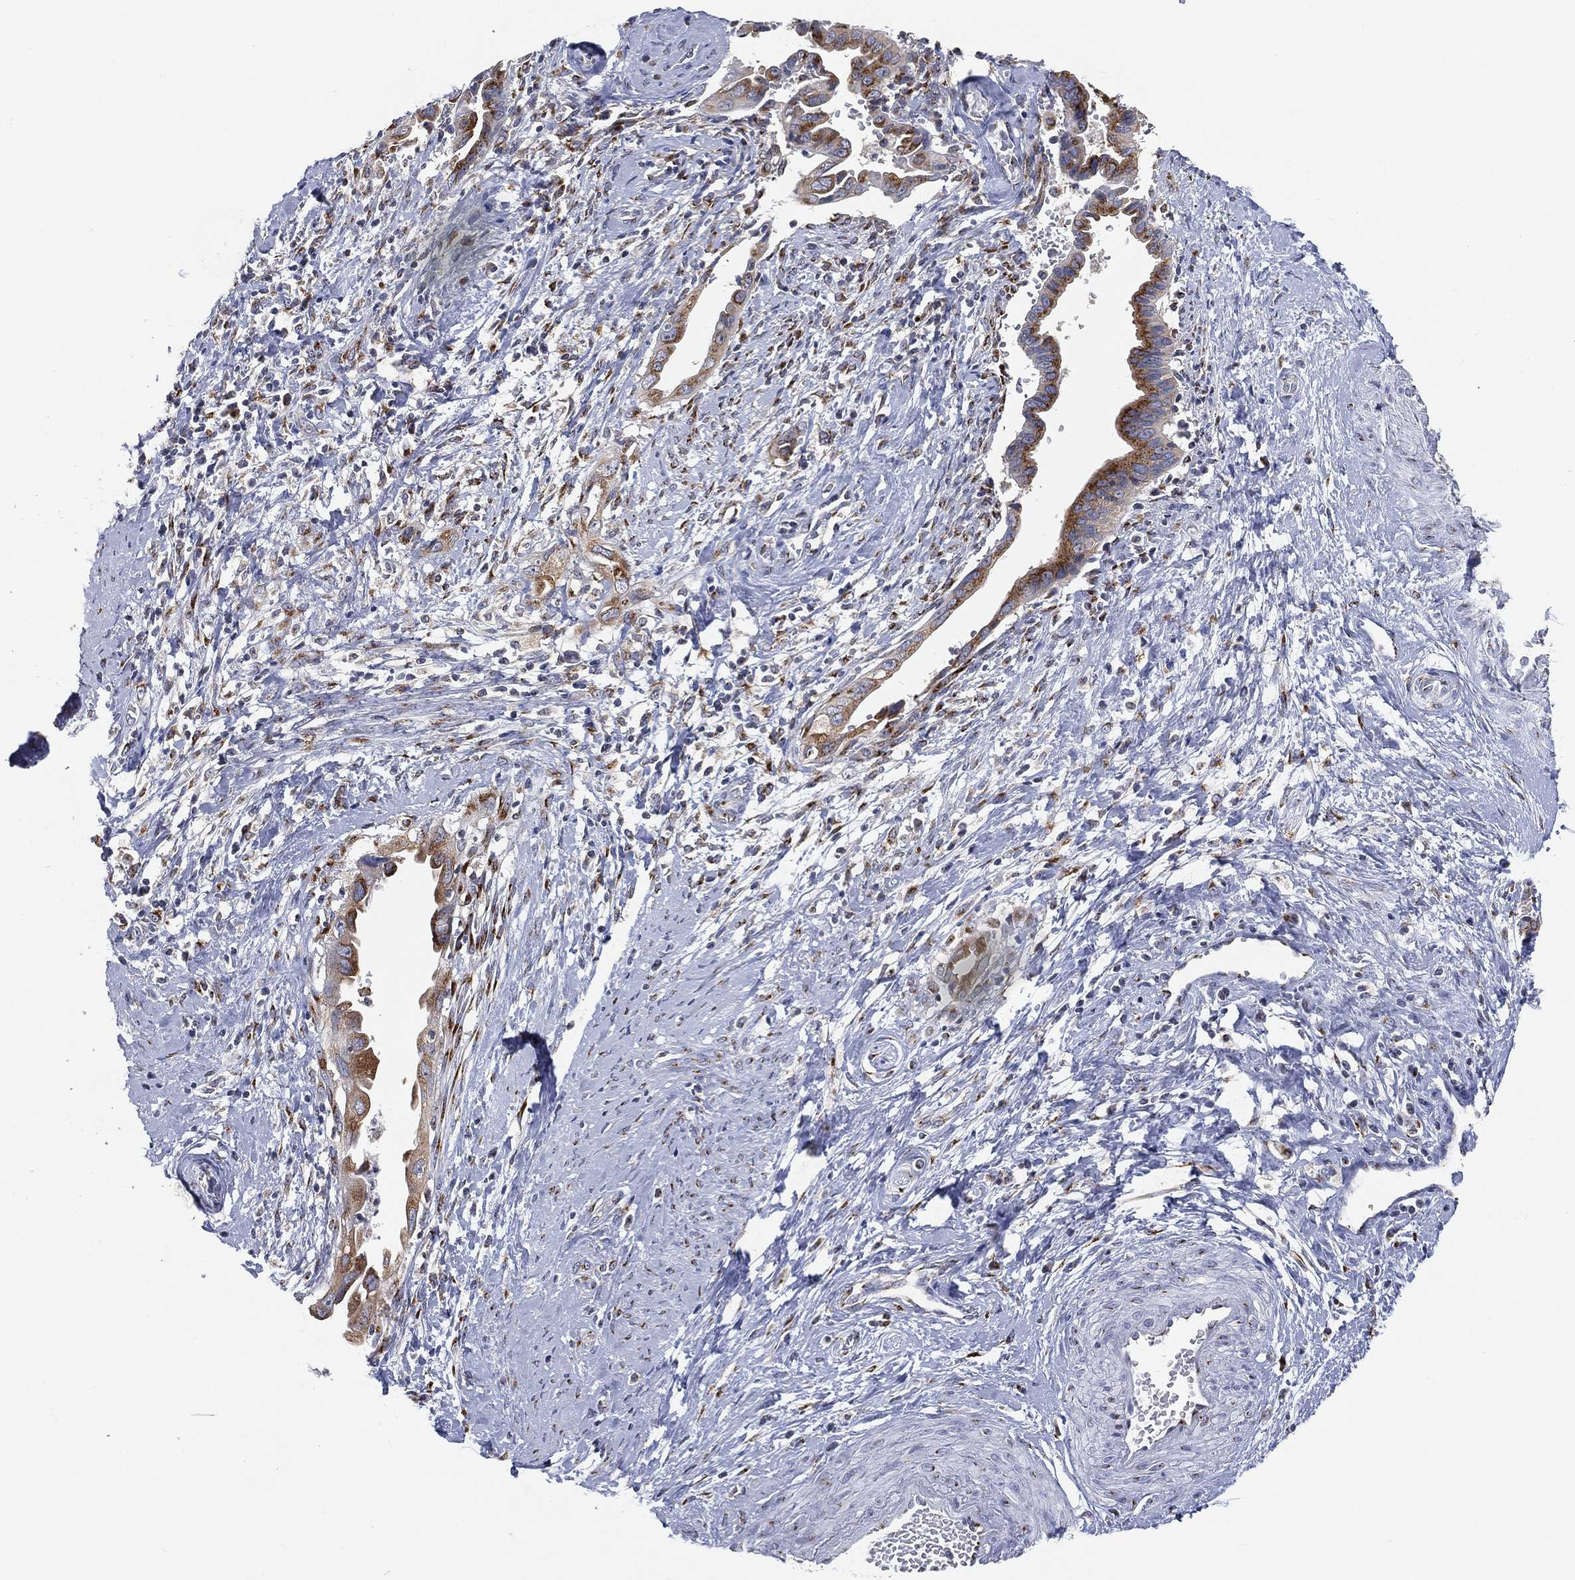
{"staining": {"intensity": "moderate", "quantity": ">75%", "location": "cytoplasmic/membranous"}, "tissue": "cervical cancer", "cell_type": "Tumor cells", "image_type": "cancer", "snomed": [{"axis": "morphology", "description": "Adenocarcinoma, NOS"}, {"axis": "topography", "description": "Cervix"}], "caption": "Immunohistochemical staining of human adenocarcinoma (cervical) displays medium levels of moderate cytoplasmic/membranous staining in approximately >75% of tumor cells.", "gene": "TICAM1", "patient": {"sex": "female", "age": 42}}